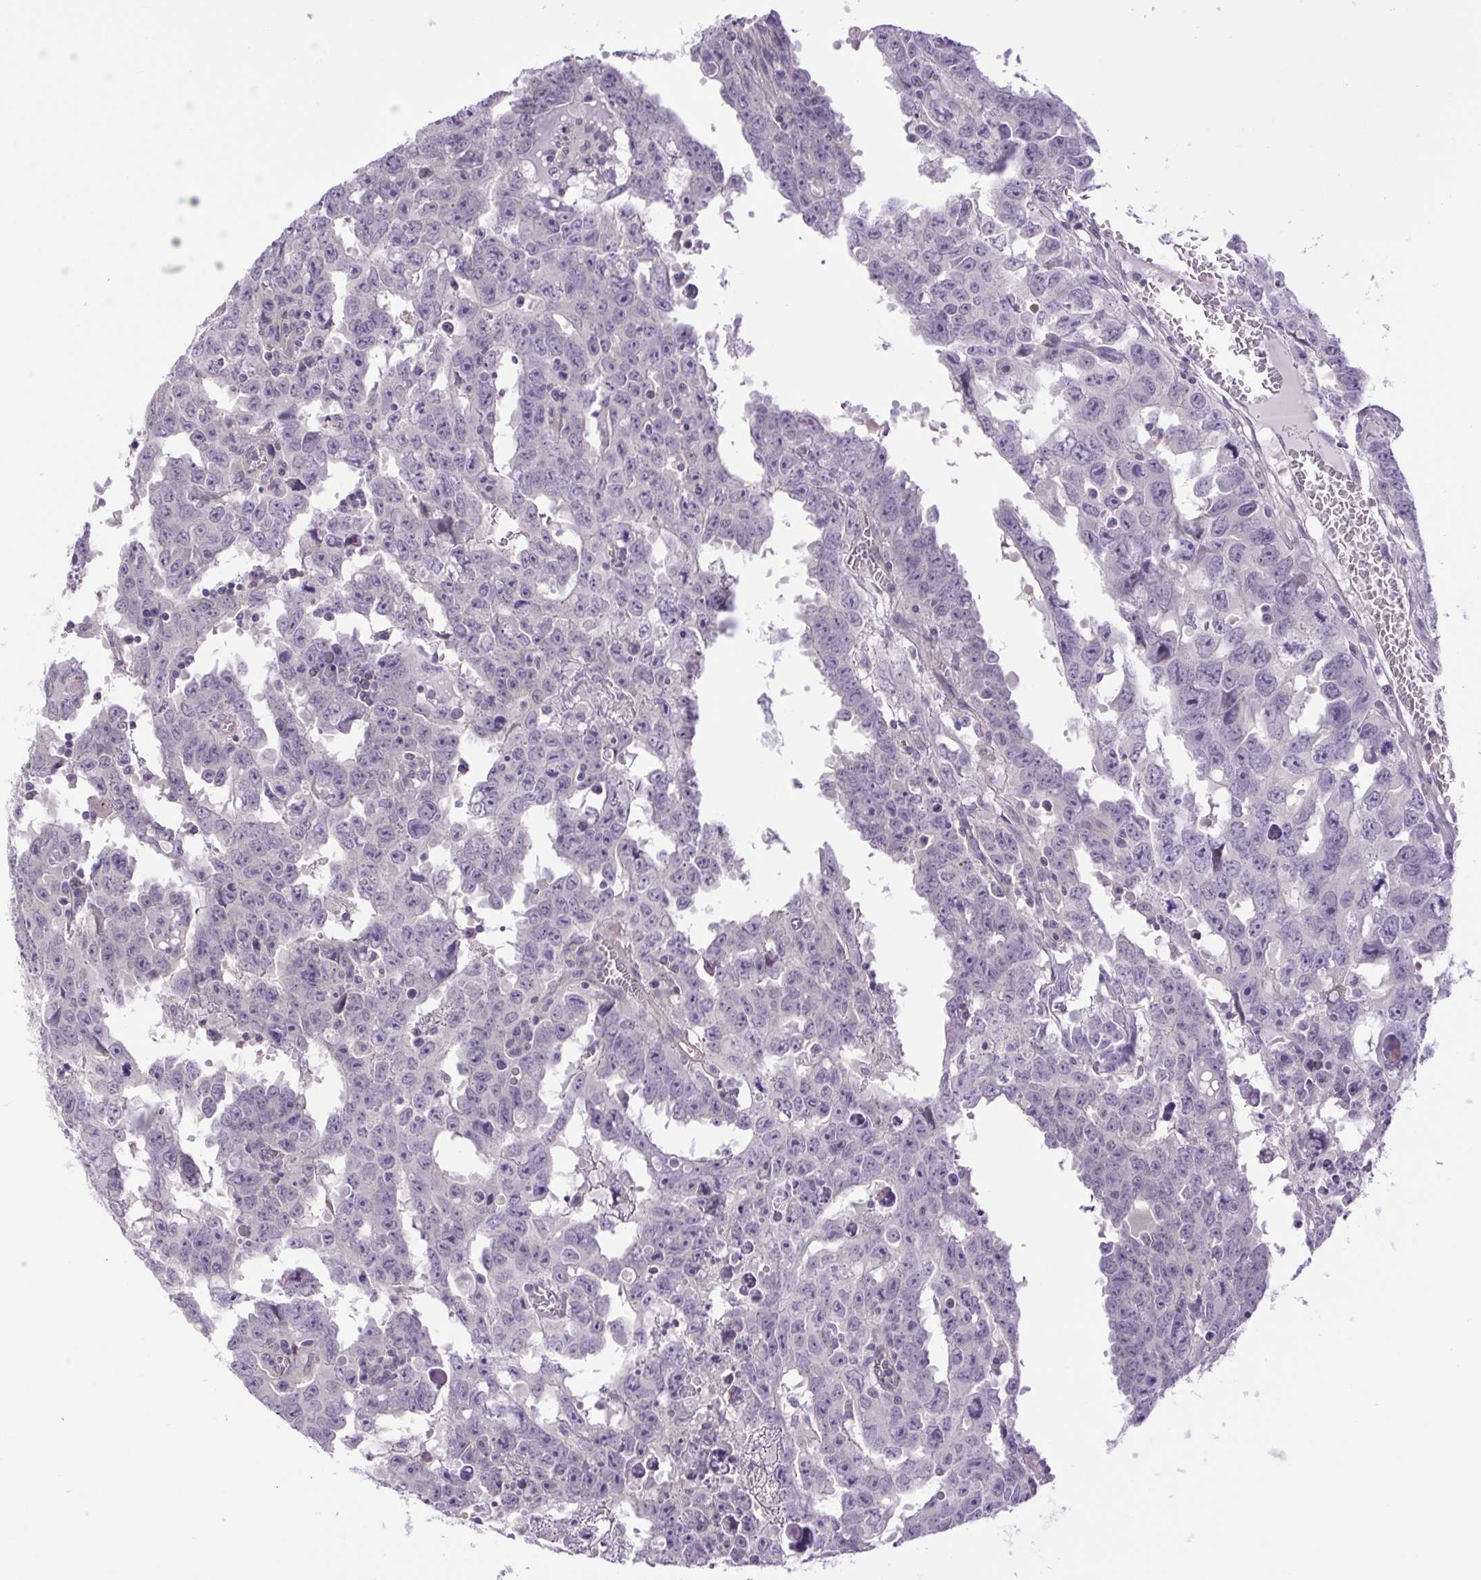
{"staining": {"intensity": "negative", "quantity": "none", "location": "none"}, "tissue": "testis cancer", "cell_type": "Tumor cells", "image_type": "cancer", "snomed": [{"axis": "morphology", "description": "Carcinoma, Embryonal, NOS"}, {"axis": "topography", "description": "Testis"}], "caption": "The image reveals no staining of tumor cells in testis cancer (embryonal carcinoma).", "gene": "FAM177B", "patient": {"sex": "male", "age": 22}}